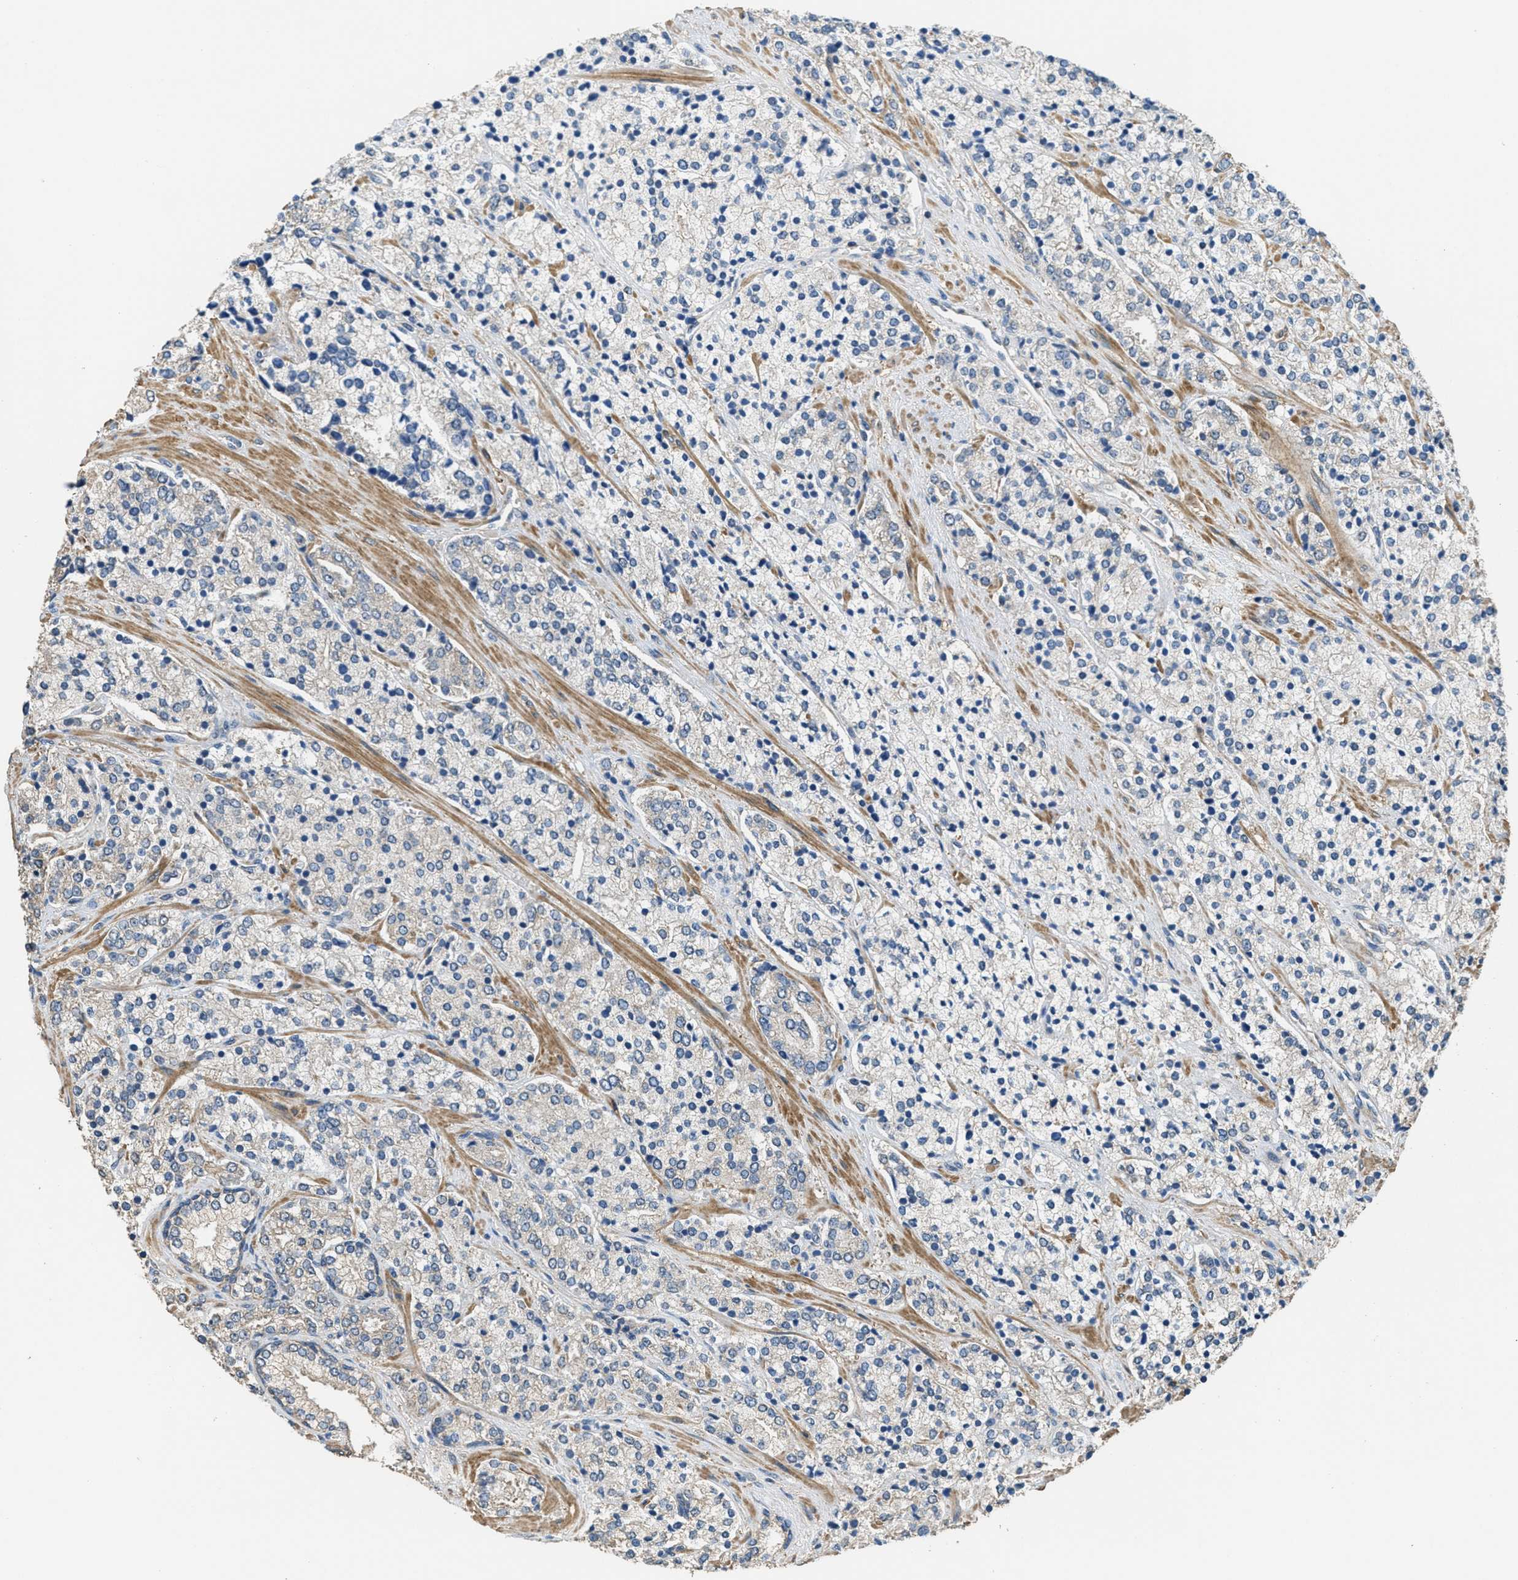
{"staining": {"intensity": "negative", "quantity": "none", "location": "none"}, "tissue": "prostate cancer", "cell_type": "Tumor cells", "image_type": "cancer", "snomed": [{"axis": "morphology", "description": "Adenocarcinoma, High grade"}, {"axis": "topography", "description": "Prostate"}], "caption": "A high-resolution image shows immunohistochemistry staining of prostate high-grade adenocarcinoma, which shows no significant positivity in tumor cells.", "gene": "THBS2", "patient": {"sex": "male", "age": 71}}